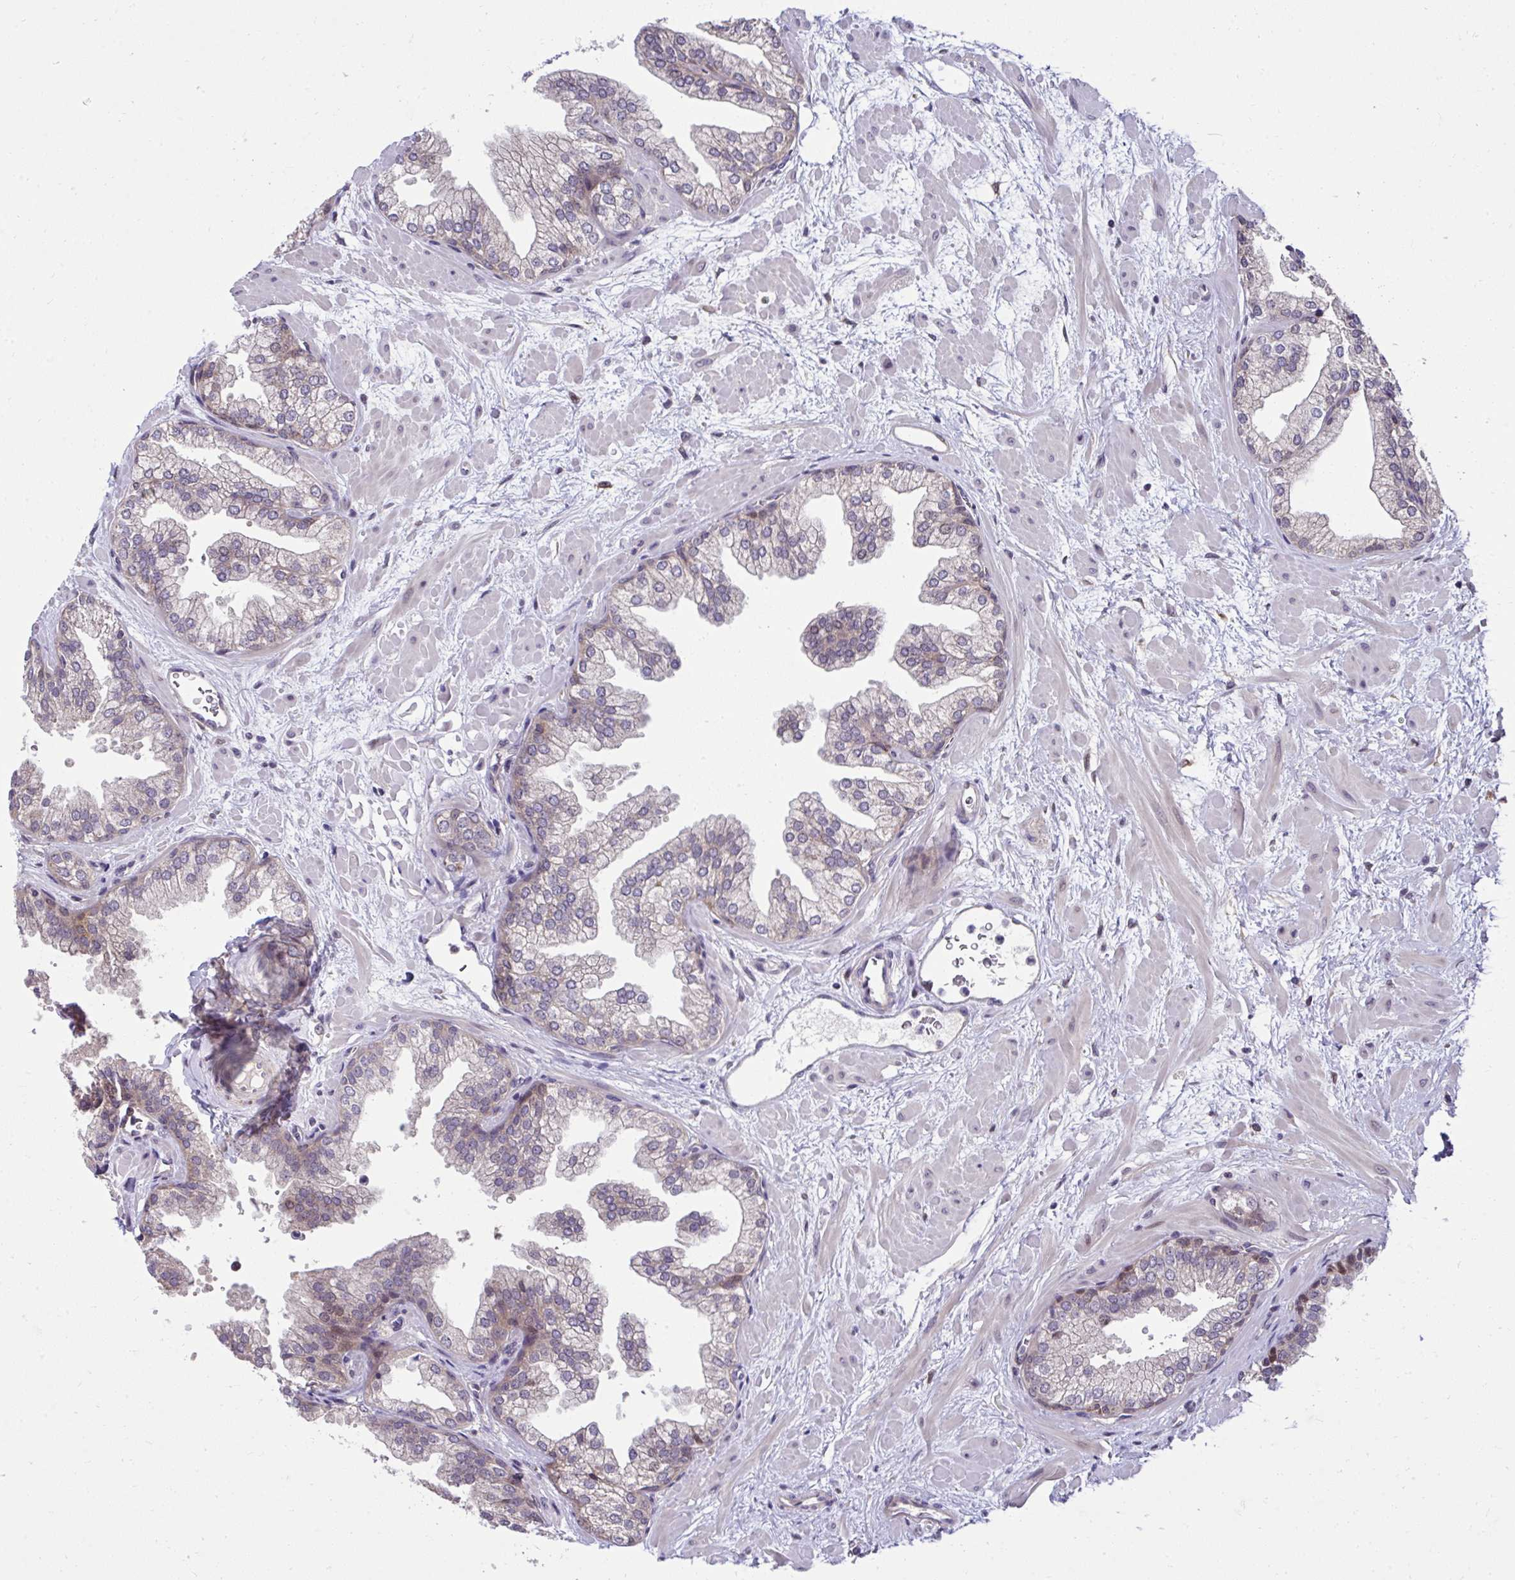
{"staining": {"intensity": "weak", "quantity": "<25%", "location": "cytoplasmic/membranous"}, "tissue": "prostate", "cell_type": "Glandular cells", "image_type": "normal", "snomed": [{"axis": "morphology", "description": "Normal tissue, NOS"}, {"axis": "topography", "description": "Prostate"}], "caption": "Immunohistochemistry (IHC) photomicrograph of unremarkable prostate: human prostate stained with DAB exhibits no significant protein positivity in glandular cells. (DAB (3,3'-diaminobenzidine) immunohistochemistry (IHC) with hematoxylin counter stain).", "gene": "RDH14", "patient": {"sex": "male", "age": 37}}